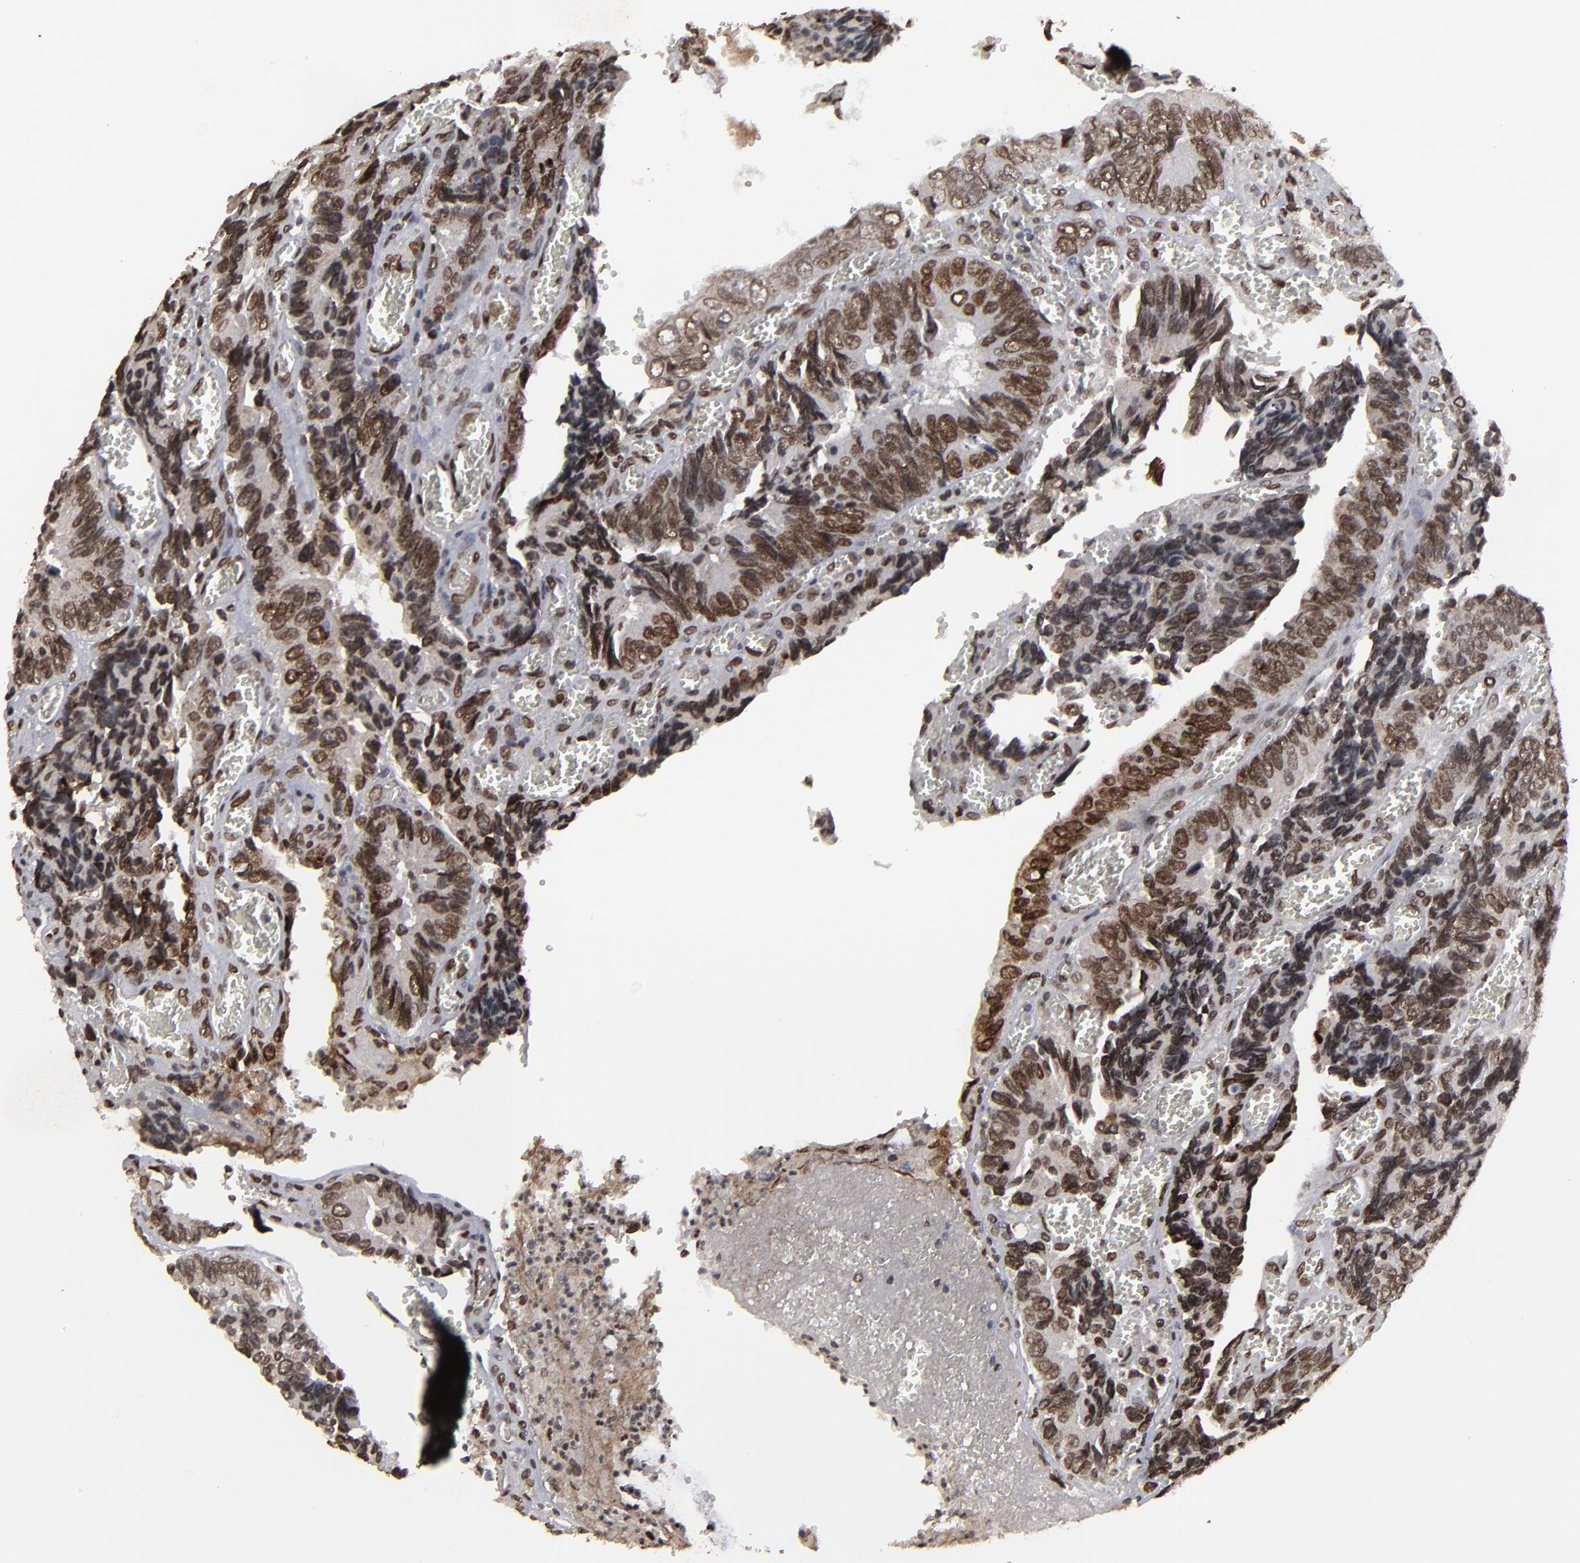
{"staining": {"intensity": "moderate", "quantity": ">75%", "location": "nuclear"}, "tissue": "colorectal cancer", "cell_type": "Tumor cells", "image_type": "cancer", "snomed": [{"axis": "morphology", "description": "Adenocarcinoma, NOS"}, {"axis": "topography", "description": "Colon"}], "caption": "Immunohistochemistry (IHC) of human colorectal cancer displays medium levels of moderate nuclear staining in approximately >75% of tumor cells.", "gene": "BAZ1A", "patient": {"sex": "male", "age": 72}}